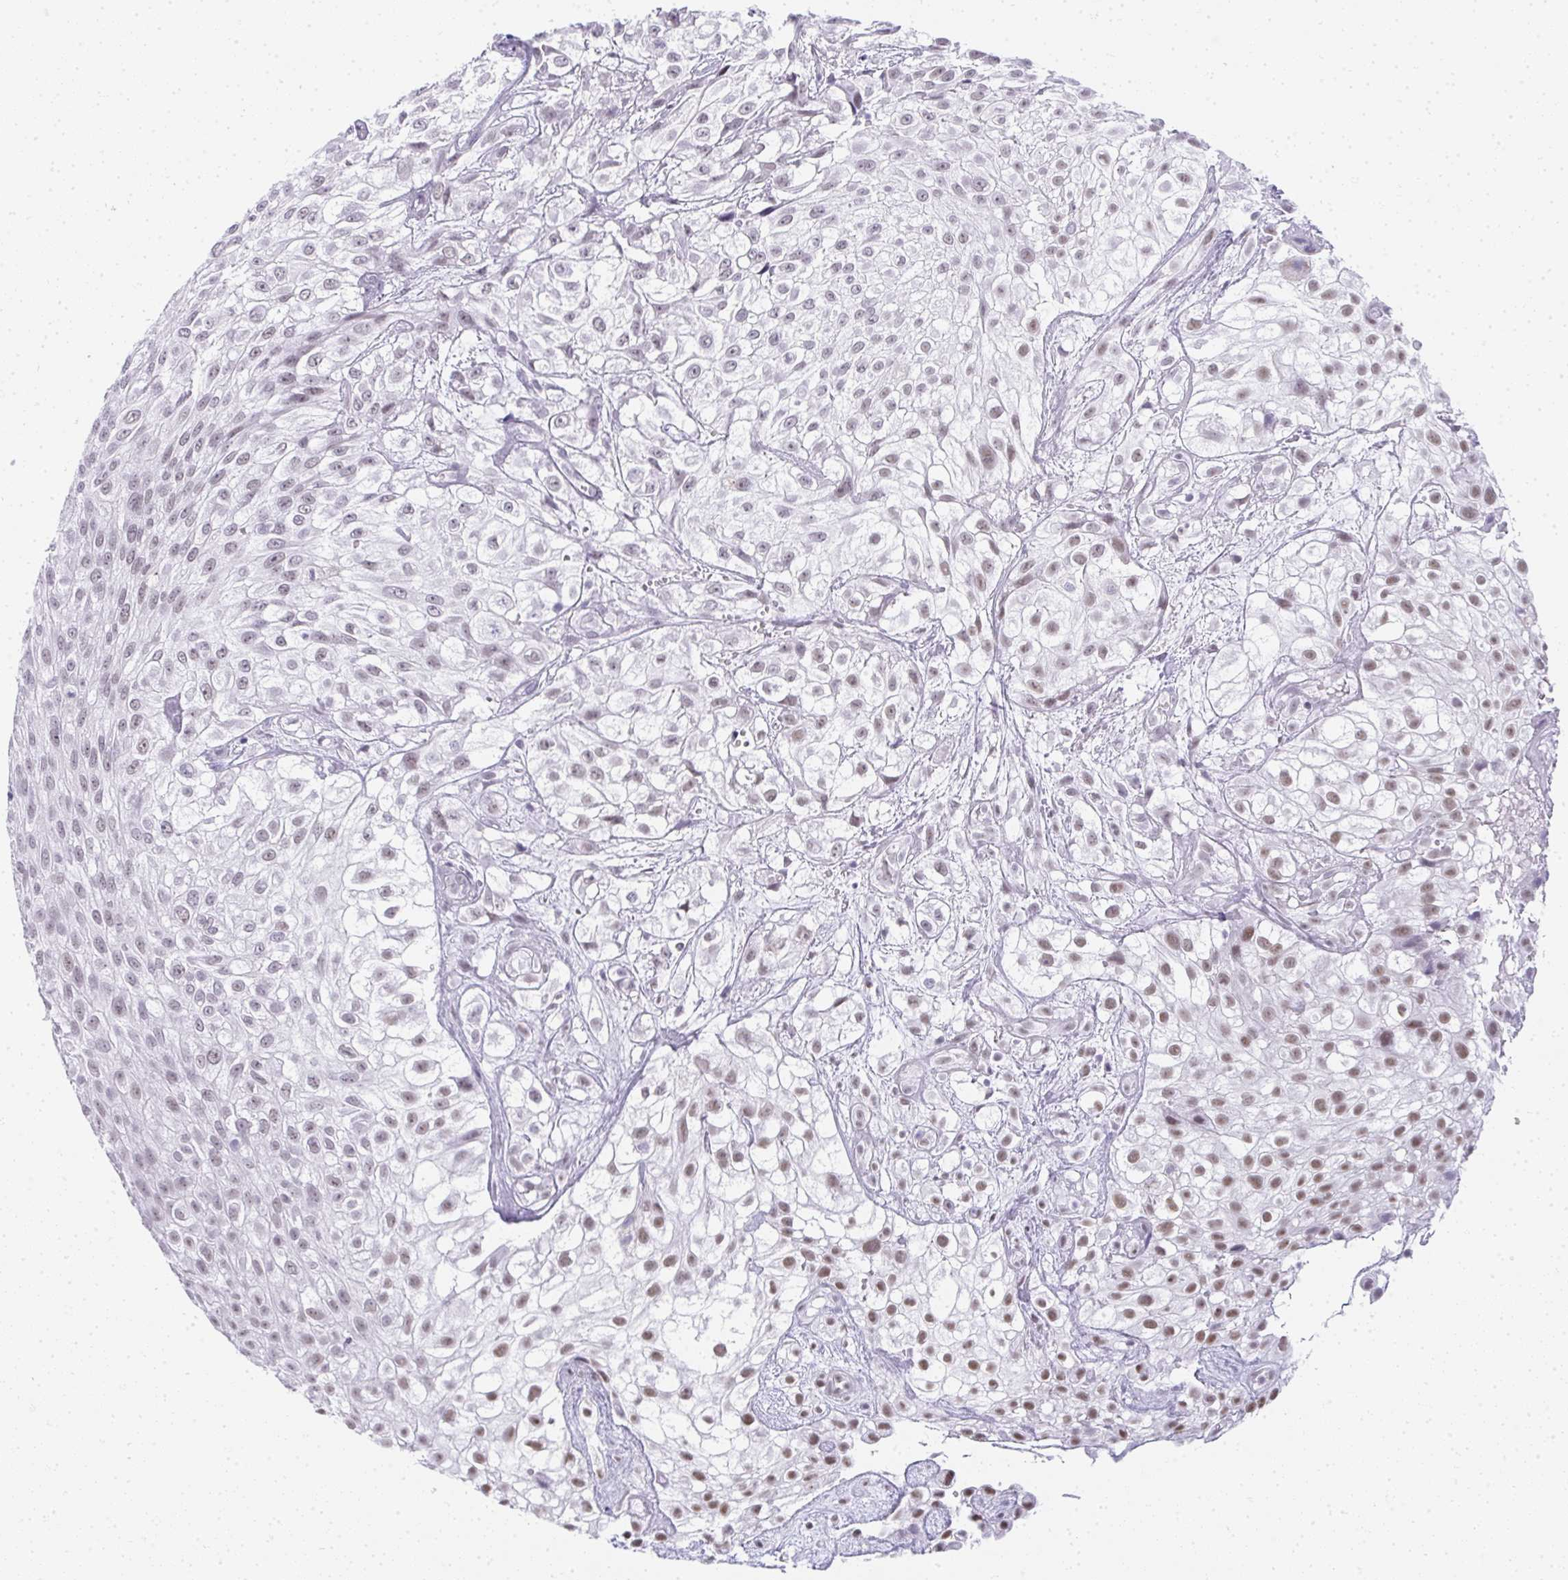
{"staining": {"intensity": "moderate", "quantity": "25%-75%", "location": "nuclear"}, "tissue": "urothelial cancer", "cell_type": "Tumor cells", "image_type": "cancer", "snomed": [{"axis": "morphology", "description": "Urothelial carcinoma, High grade"}, {"axis": "topography", "description": "Urinary bladder"}], "caption": "This micrograph displays urothelial cancer stained with immunohistochemistry (IHC) to label a protein in brown. The nuclear of tumor cells show moderate positivity for the protein. Nuclei are counter-stained blue.", "gene": "PLA2G1B", "patient": {"sex": "male", "age": 56}}